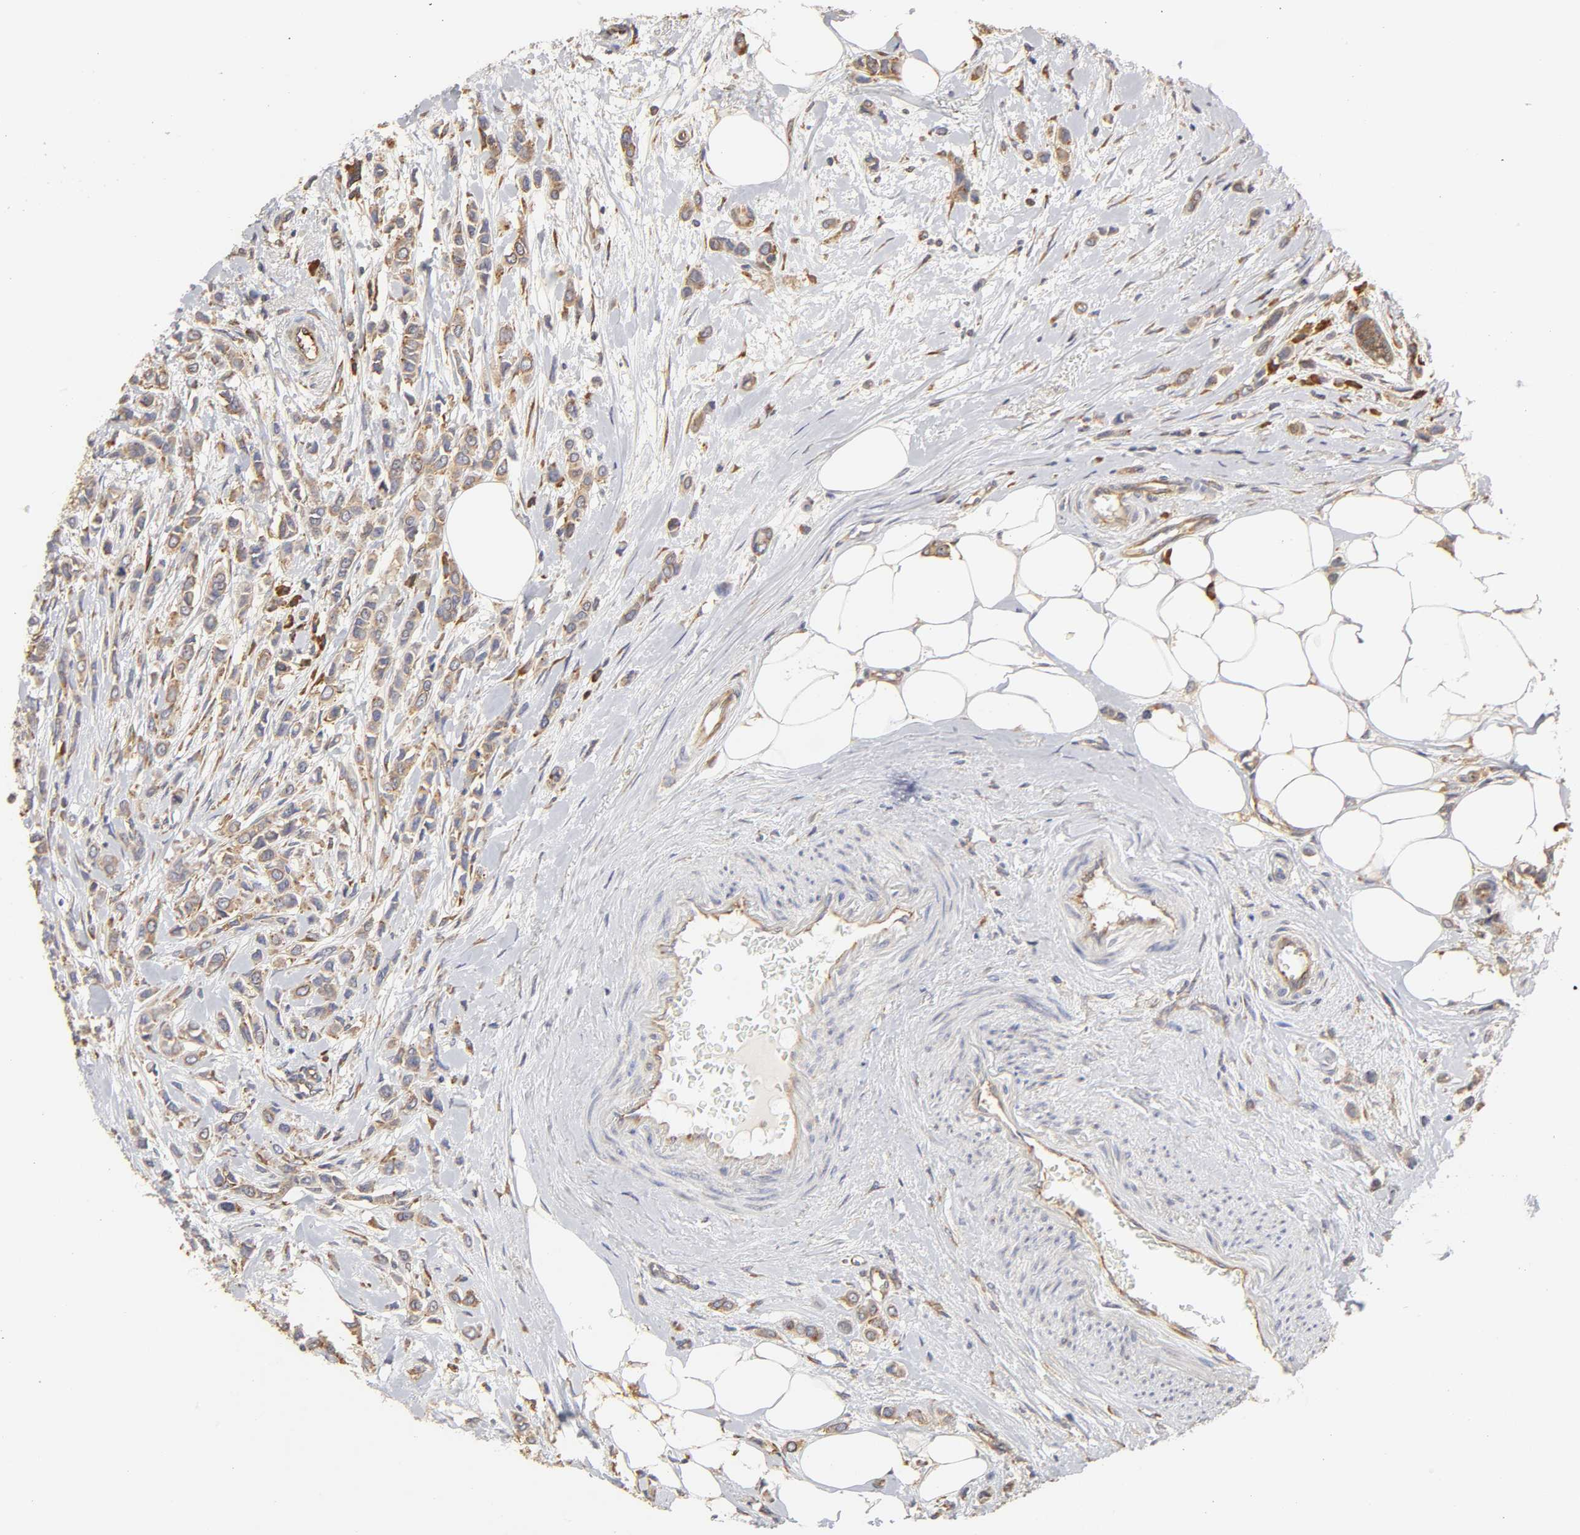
{"staining": {"intensity": "moderate", "quantity": ">75%", "location": "cytoplasmic/membranous"}, "tissue": "breast cancer", "cell_type": "Tumor cells", "image_type": "cancer", "snomed": [{"axis": "morphology", "description": "Lobular carcinoma"}, {"axis": "topography", "description": "Breast"}], "caption": "About >75% of tumor cells in breast cancer (lobular carcinoma) show moderate cytoplasmic/membranous protein staining as visualized by brown immunohistochemical staining.", "gene": "RPL14", "patient": {"sex": "female", "age": 51}}